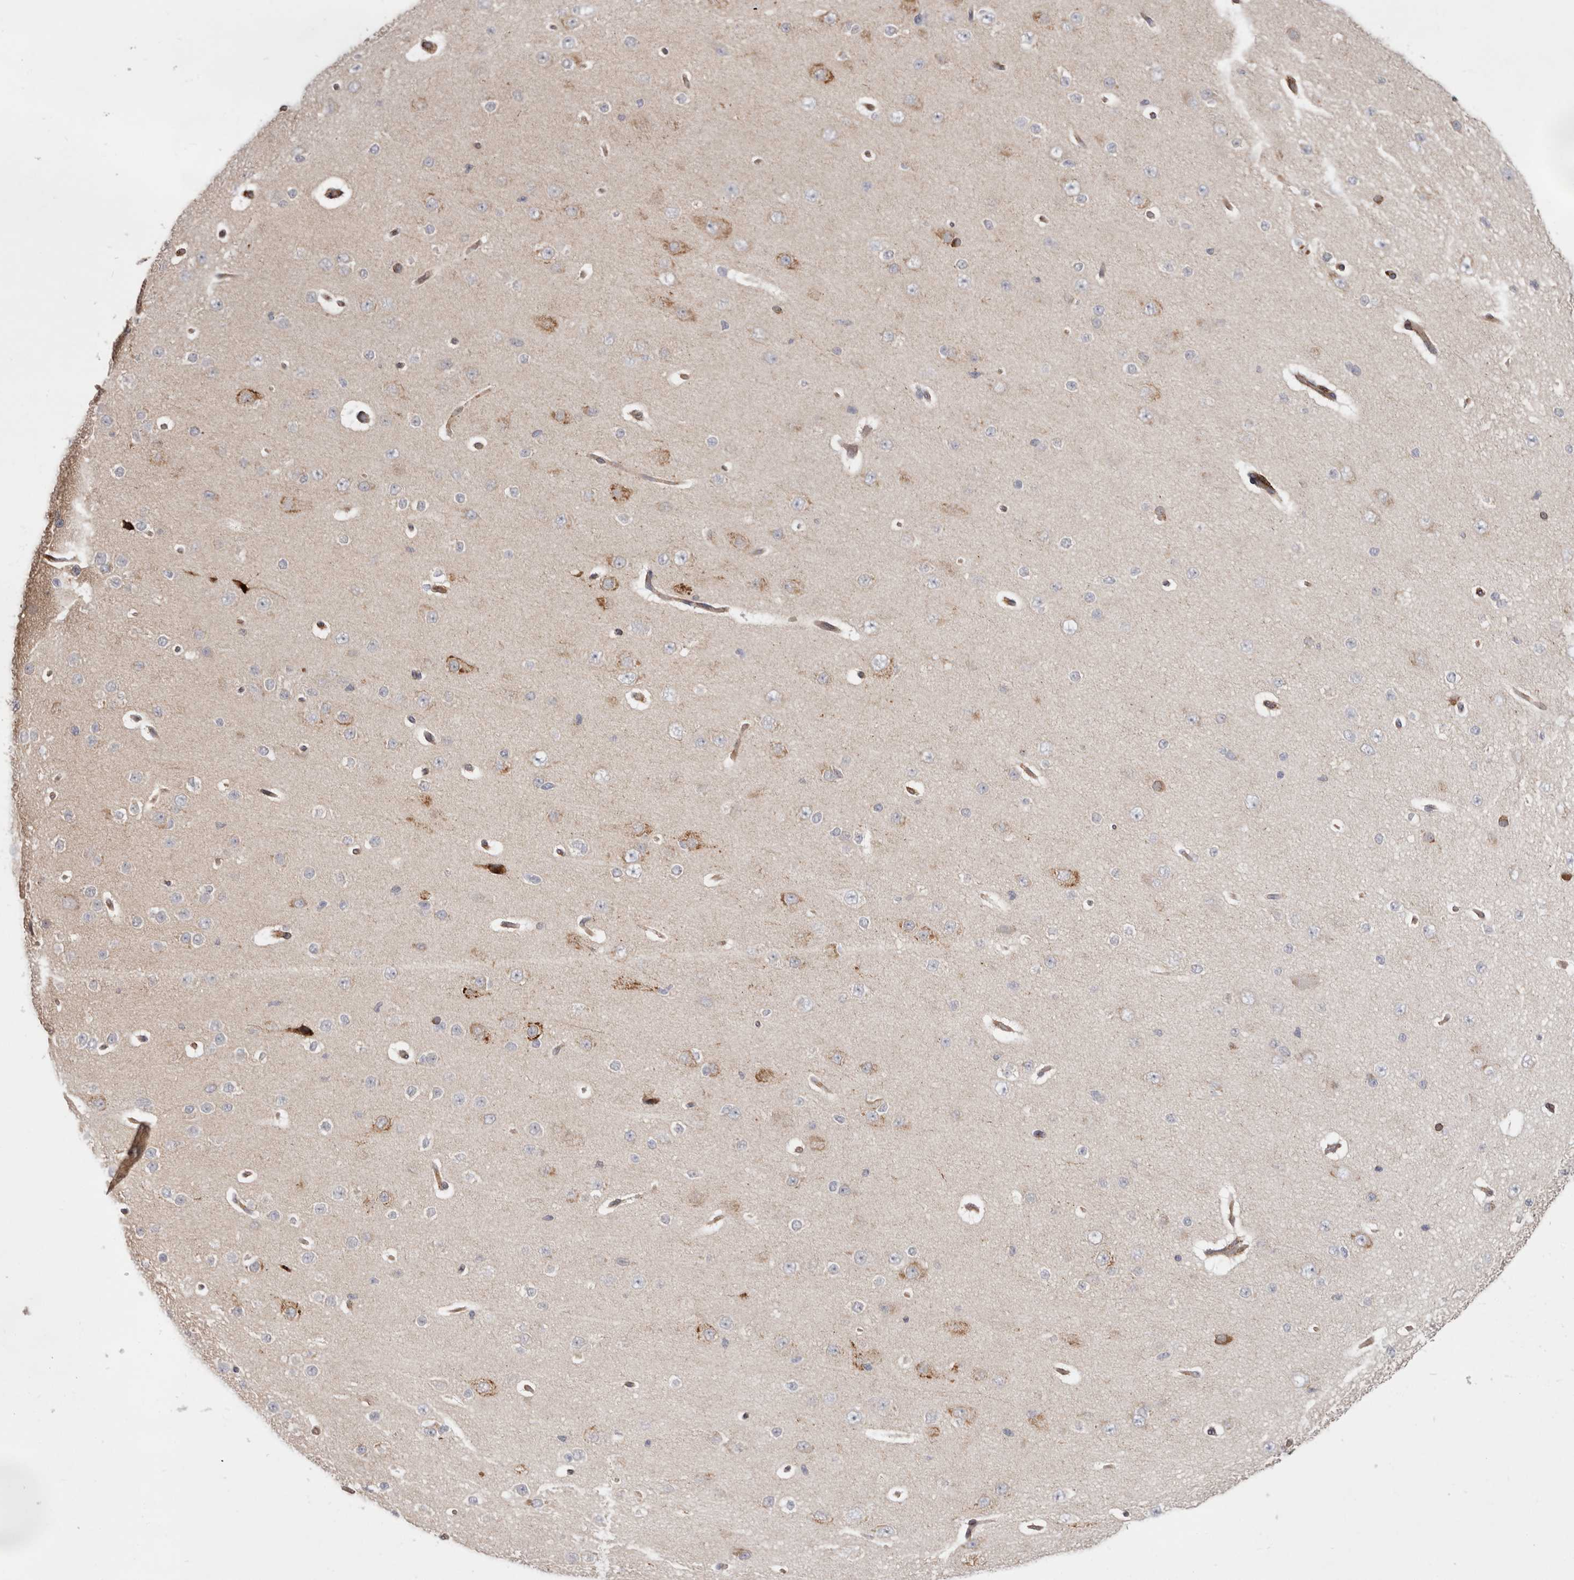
{"staining": {"intensity": "moderate", "quantity": ">75%", "location": "cytoplasmic/membranous"}, "tissue": "cerebral cortex", "cell_type": "Endothelial cells", "image_type": "normal", "snomed": [{"axis": "morphology", "description": "Normal tissue, NOS"}, {"axis": "morphology", "description": "Developmental malformation"}, {"axis": "topography", "description": "Cerebral cortex"}], "caption": "A high-resolution micrograph shows IHC staining of unremarkable cerebral cortex, which demonstrates moderate cytoplasmic/membranous positivity in about >75% of endothelial cells. Nuclei are stained in blue.", "gene": "WDTC1", "patient": {"sex": "female", "age": 30}}